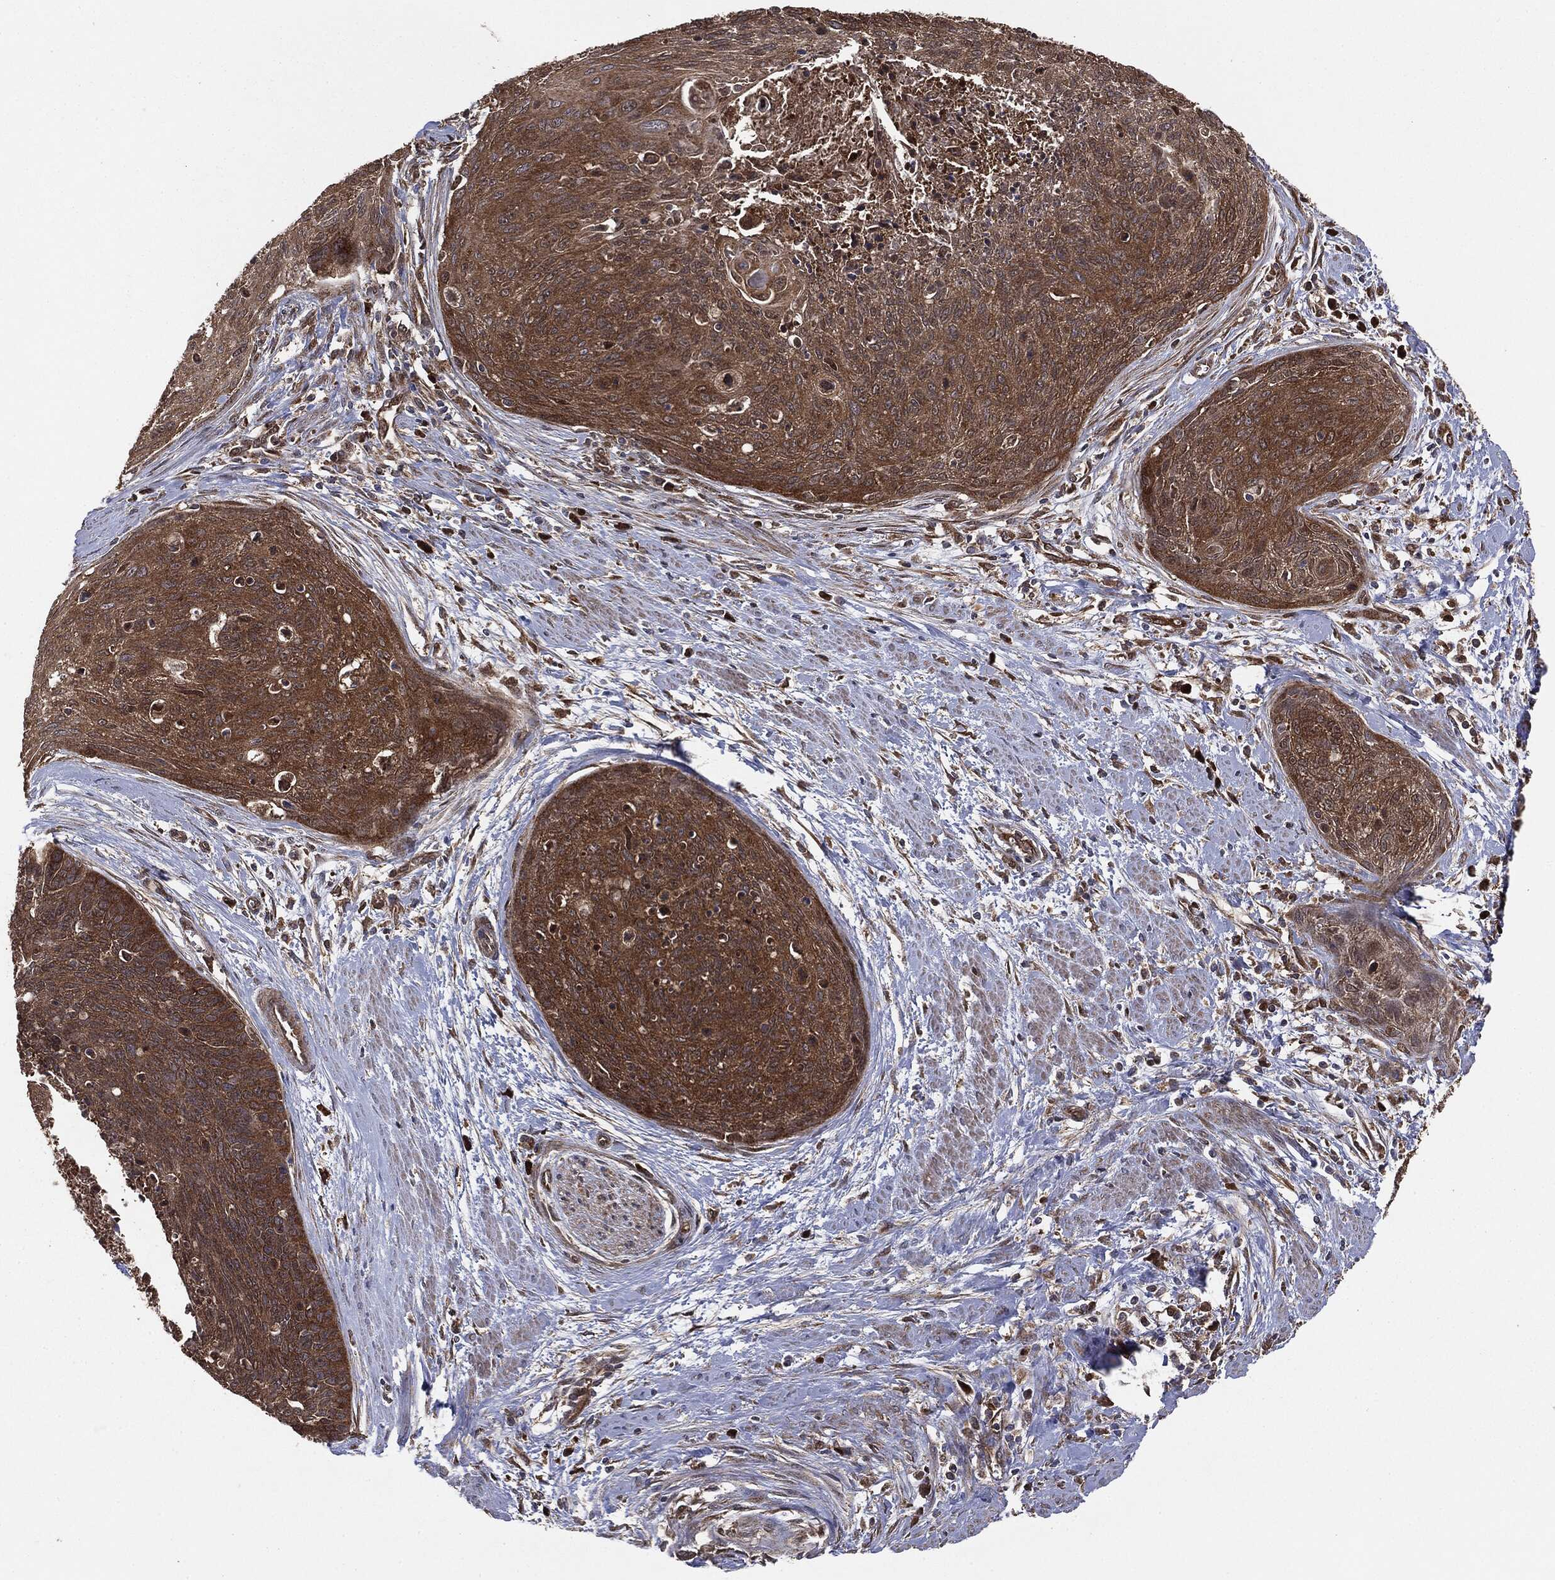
{"staining": {"intensity": "strong", "quantity": ">75%", "location": "cytoplasmic/membranous"}, "tissue": "cervical cancer", "cell_type": "Tumor cells", "image_type": "cancer", "snomed": [{"axis": "morphology", "description": "Squamous cell carcinoma, NOS"}, {"axis": "topography", "description": "Cervix"}], "caption": "This photomicrograph shows IHC staining of human cervical squamous cell carcinoma, with high strong cytoplasmic/membranous expression in about >75% of tumor cells.", "gene": "NME1", "patient": {"sex": "female", "age": 55}}